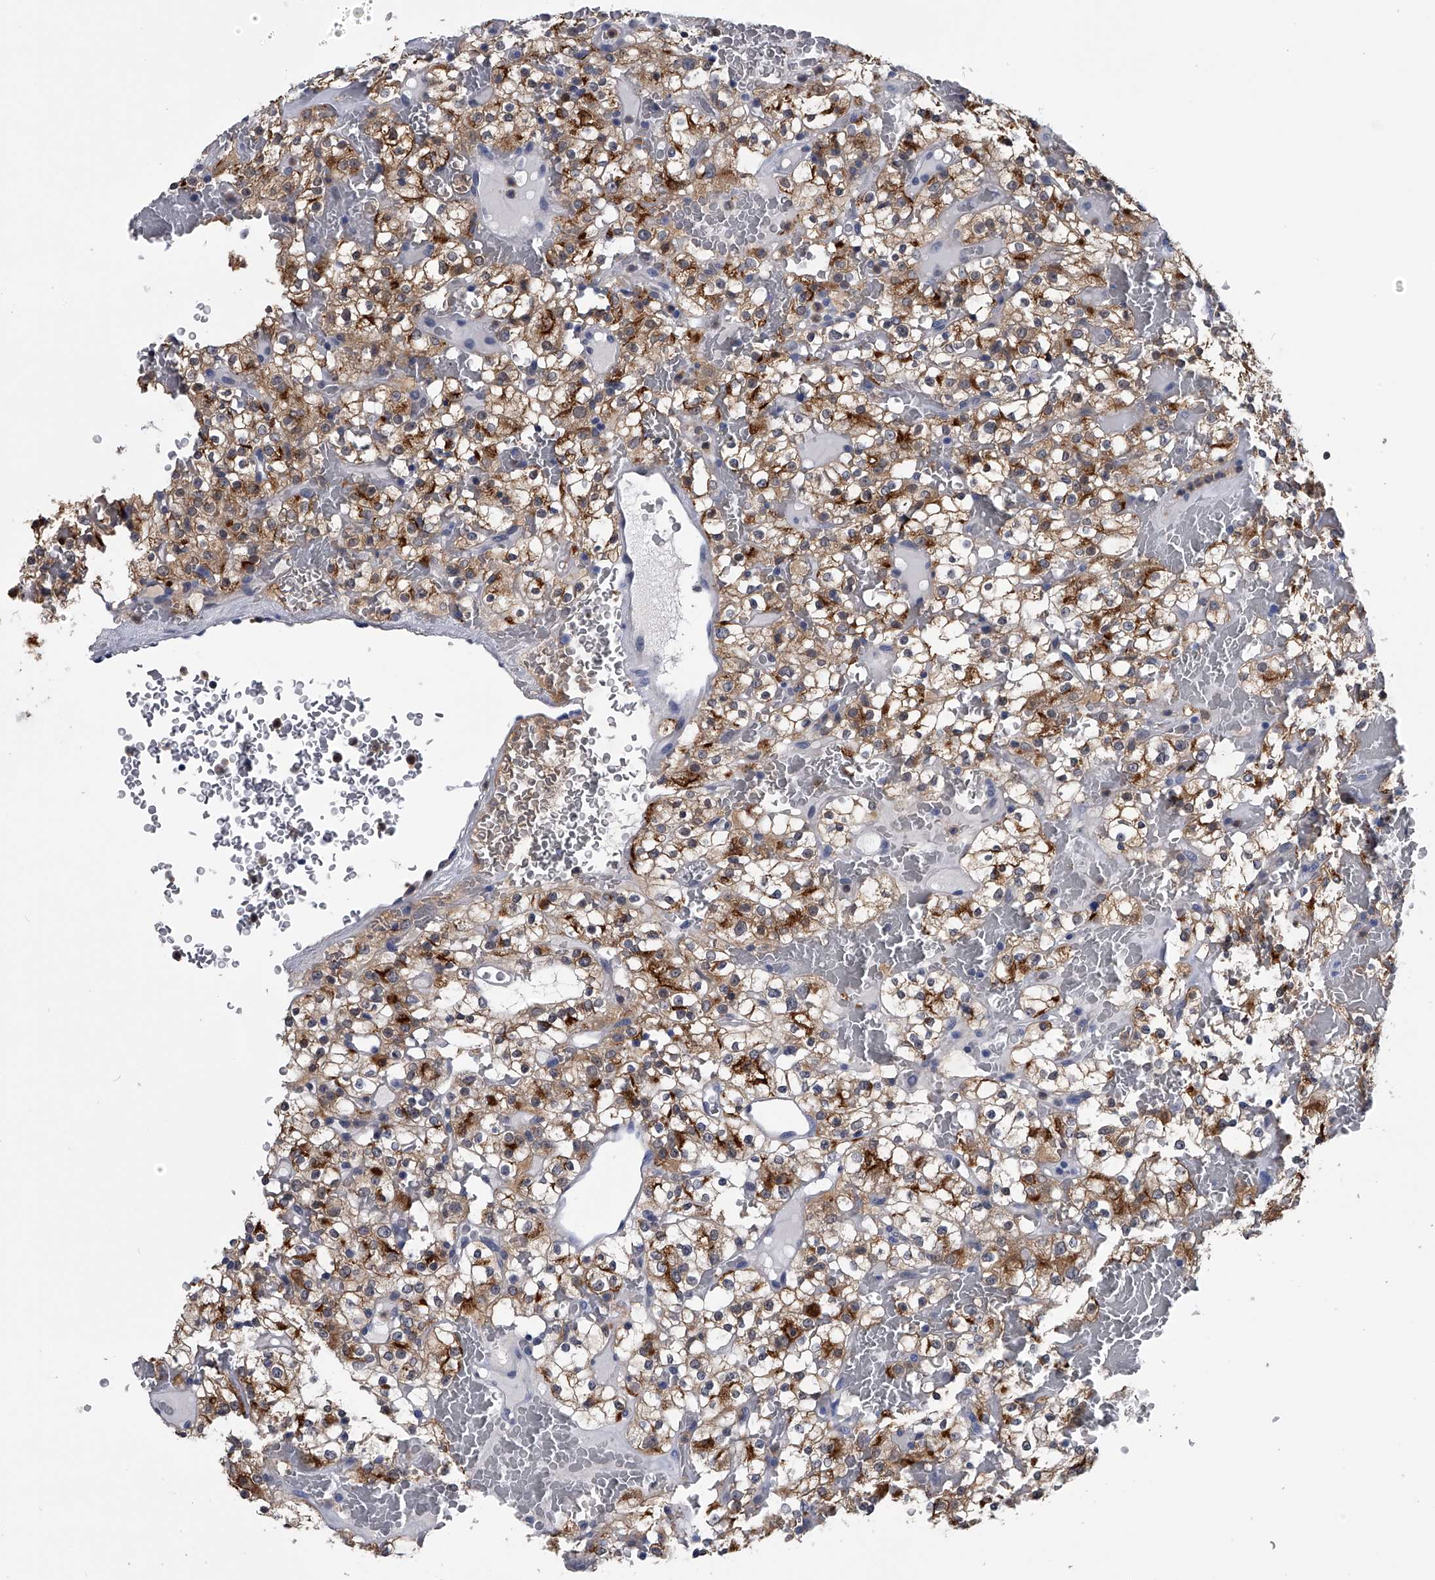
{"staining": {"intensity": "moderate", "quantity": ">75%", "location": "cytoplasmic/membranous"}, "tissue": "renal cancer", "cell_type": "Tumor cells", "image_type": "cancer", "snomed": [{"axis": "morphology", "description": "Normal tissue, NOS"}, {"axis": "morphology", "description": "Adenocarcinoma, NOS"}, {"axis": "topography", "description": "Kidney"}], "caption": "Brown immunohistochemical staining in adenocarcinoma (renal) reveals moderate cytoplasmic/membranous expression in about >75% of tumor cells.", "gene": "PDXK", "patient": {"sex": "female", "age": 72}}